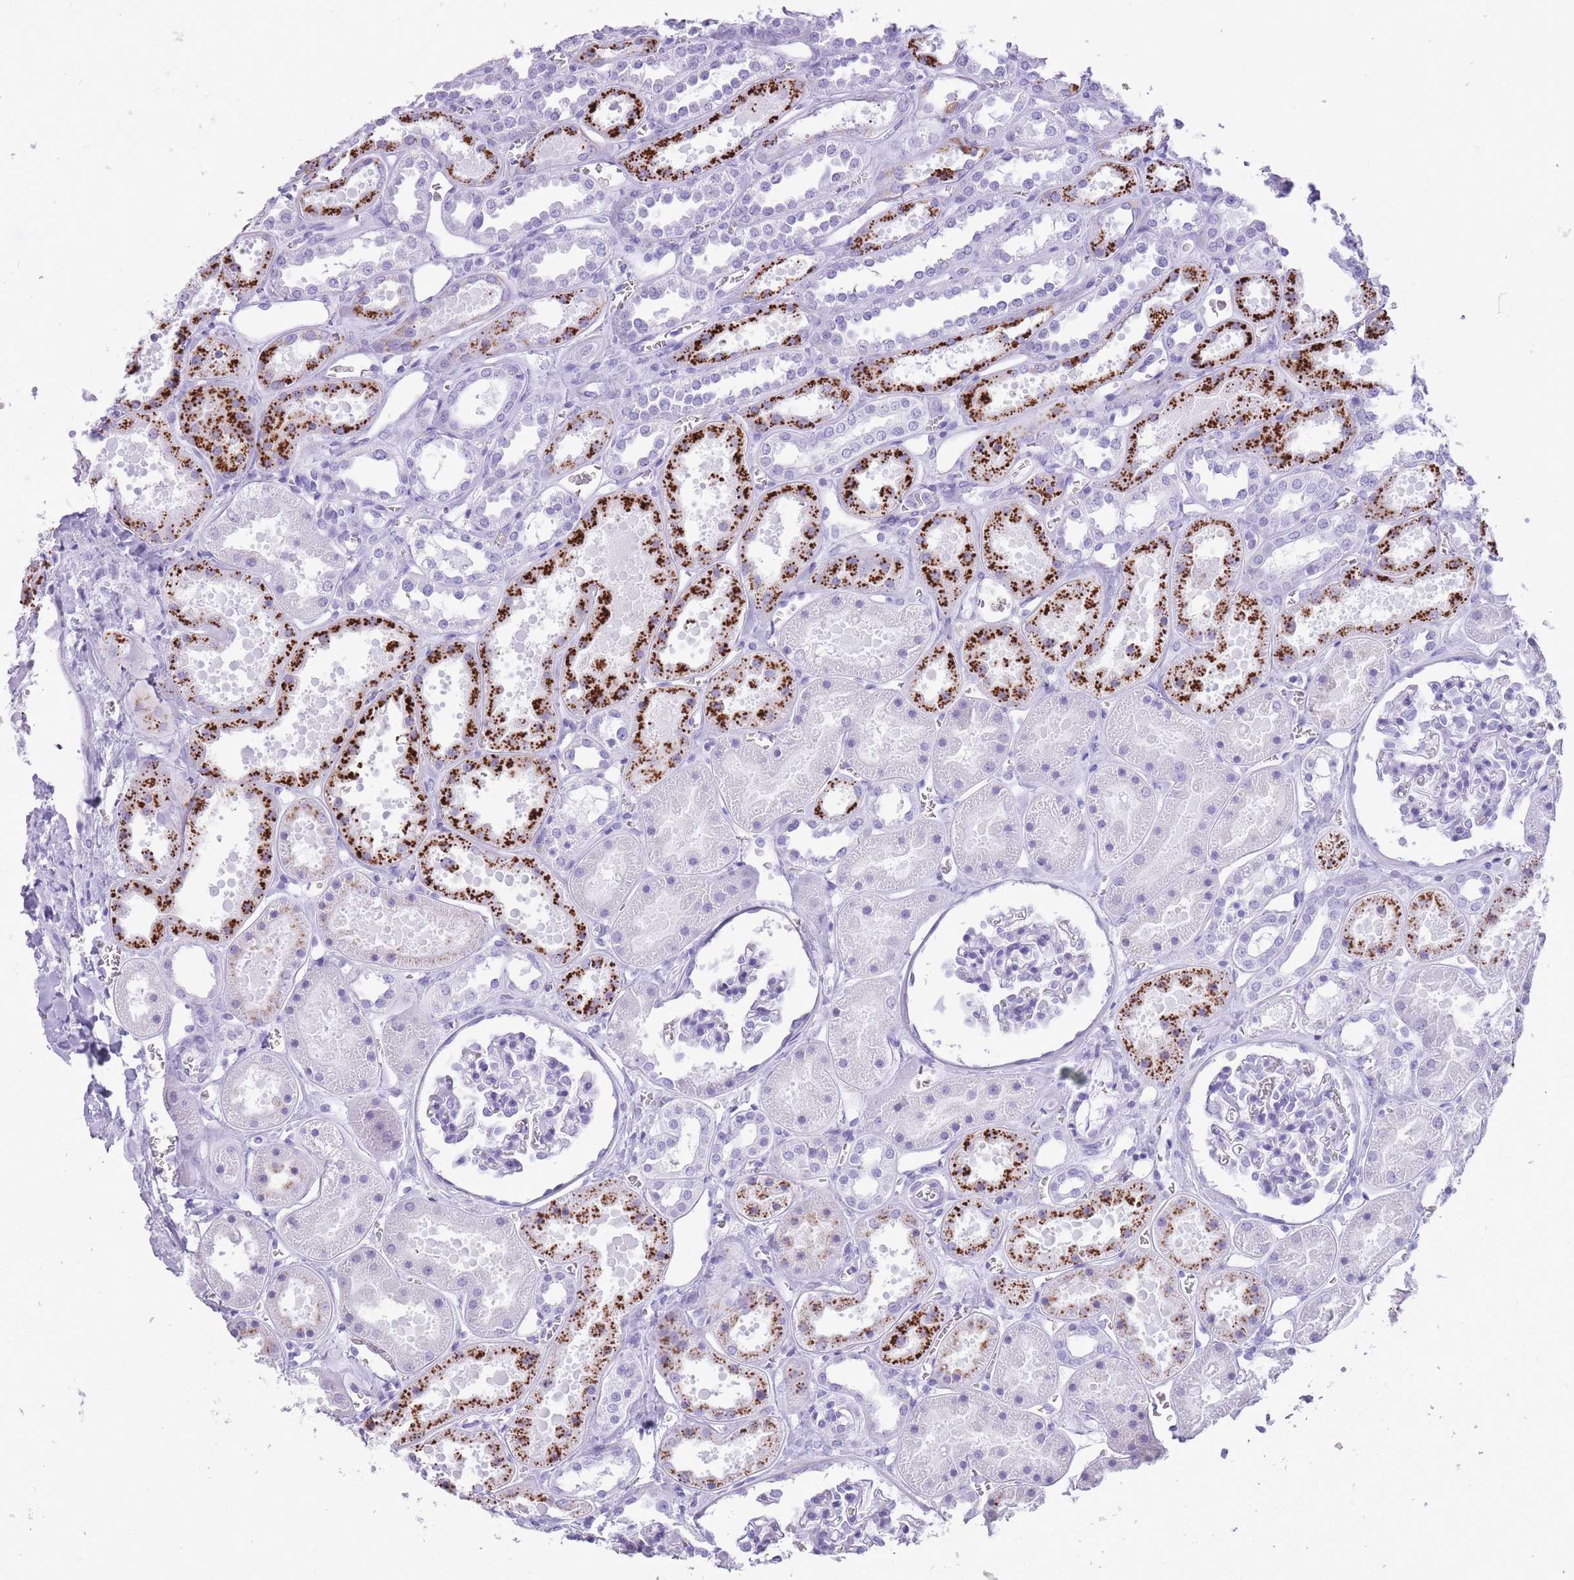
{"staining": {"intensity": "negative", "quantity": "none", "location": "none"}, "tissue": "kidney", "cell_type": "Cells in glomeruli", "image_type": "normal", "snomed": [{"axis": "morphology", "description": "Normal tissue, NOS"}, {"axis": "topography", "description": "Kidney"}], "caption": "An image of kidney stained for a protein reveals no brown staining in cells in glomeruli.", "gene": "OR4F16", "patient": {"sex": "female", "age": 41}}